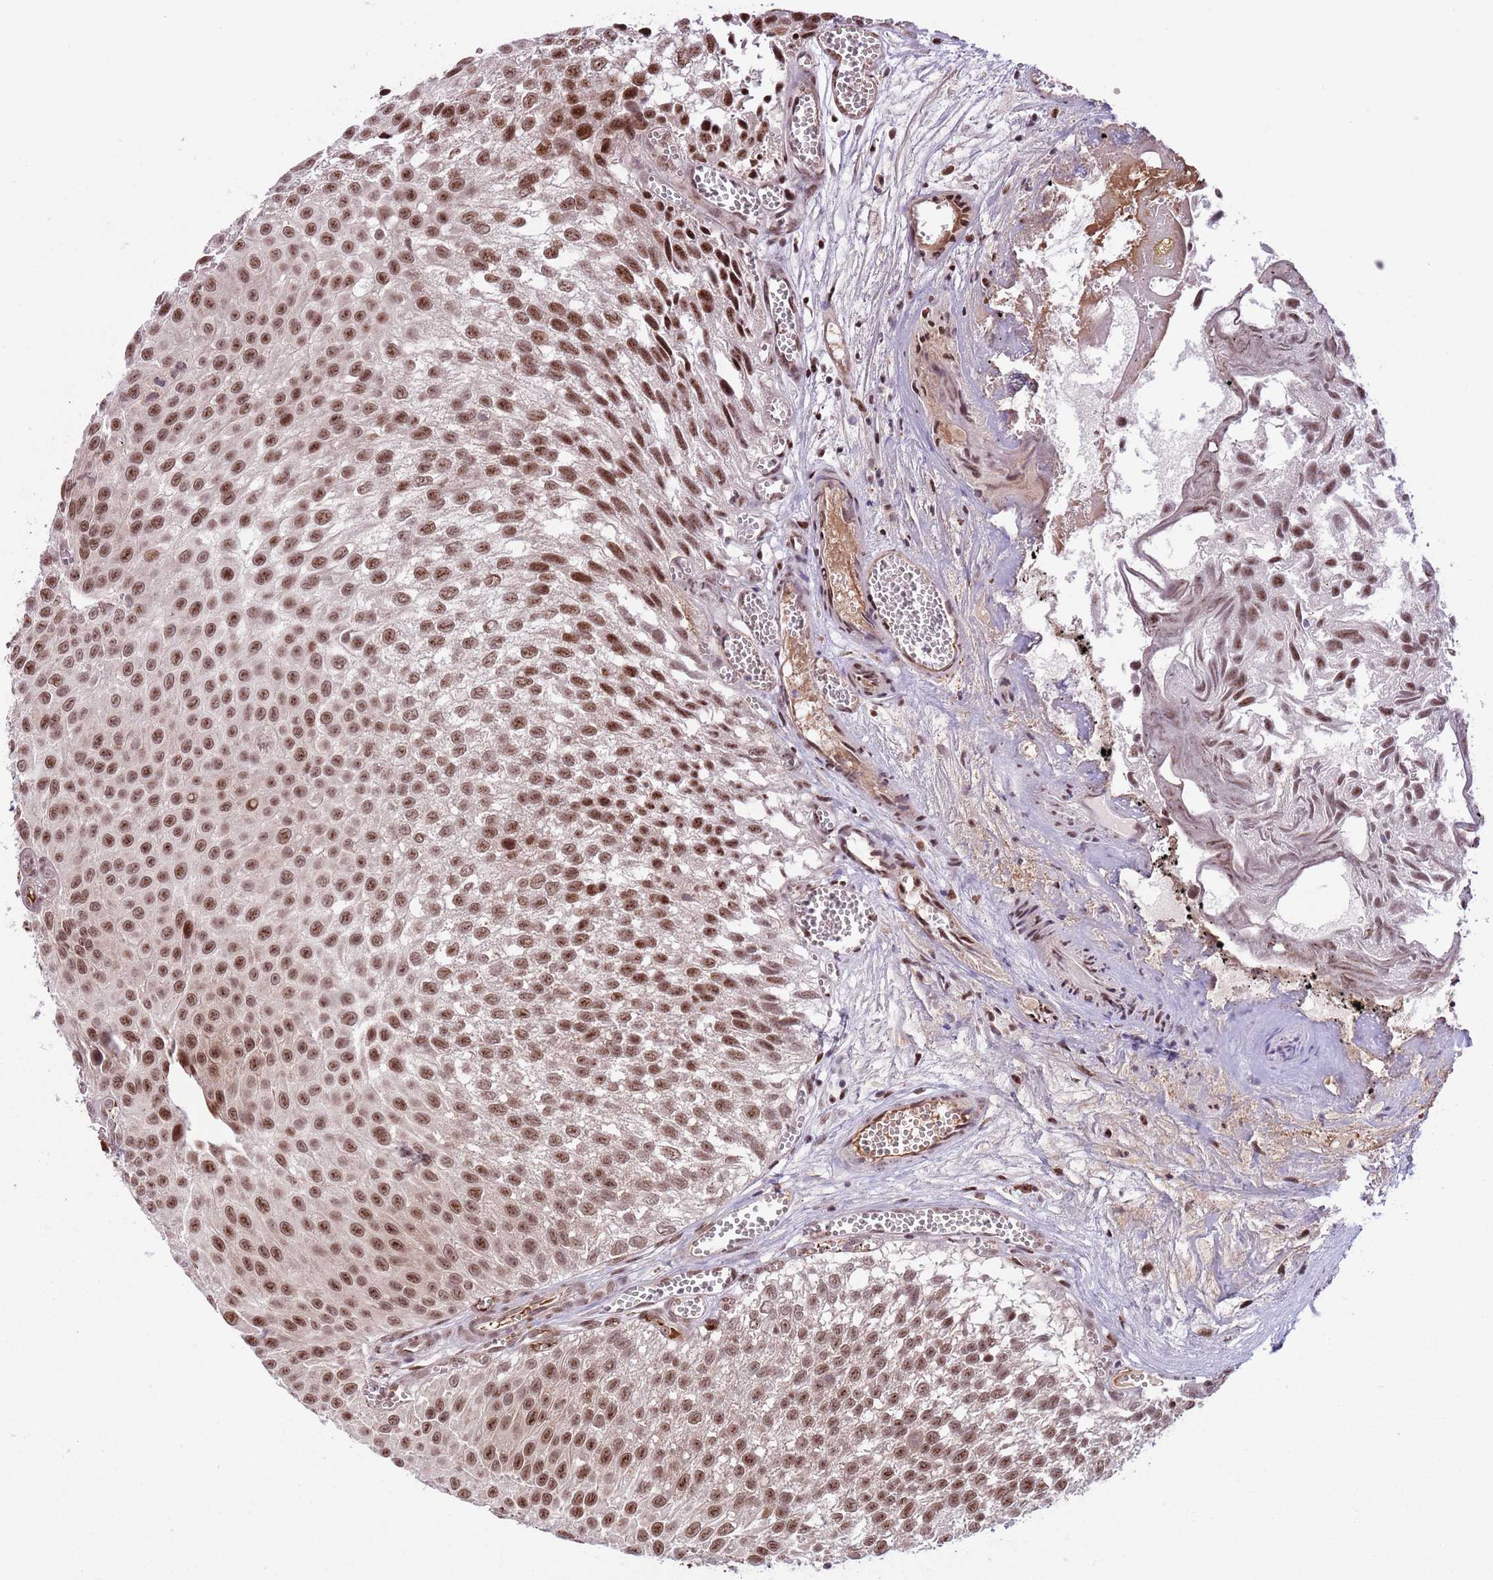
{"staining": {"intensity": "moderate", "quantity": ">75%", "location": "nuclear"}, "tissue": "urothelial cancer", "cell_type": "Tumor cells", "image_type": "cancer", "snomed": [{"axis": "morphology", "description": "Urothelial carcinoma, Low grade"}, {"axis": "topography", "description": "Urinary bladder"}], "caption": "IHC of urothelial cancer demonstrates medium levels of moderate nuclear staining in about >75% of tumor cells.", "gene": "SIPA1L3", "patient": {"sex": "male", "age": 88}}